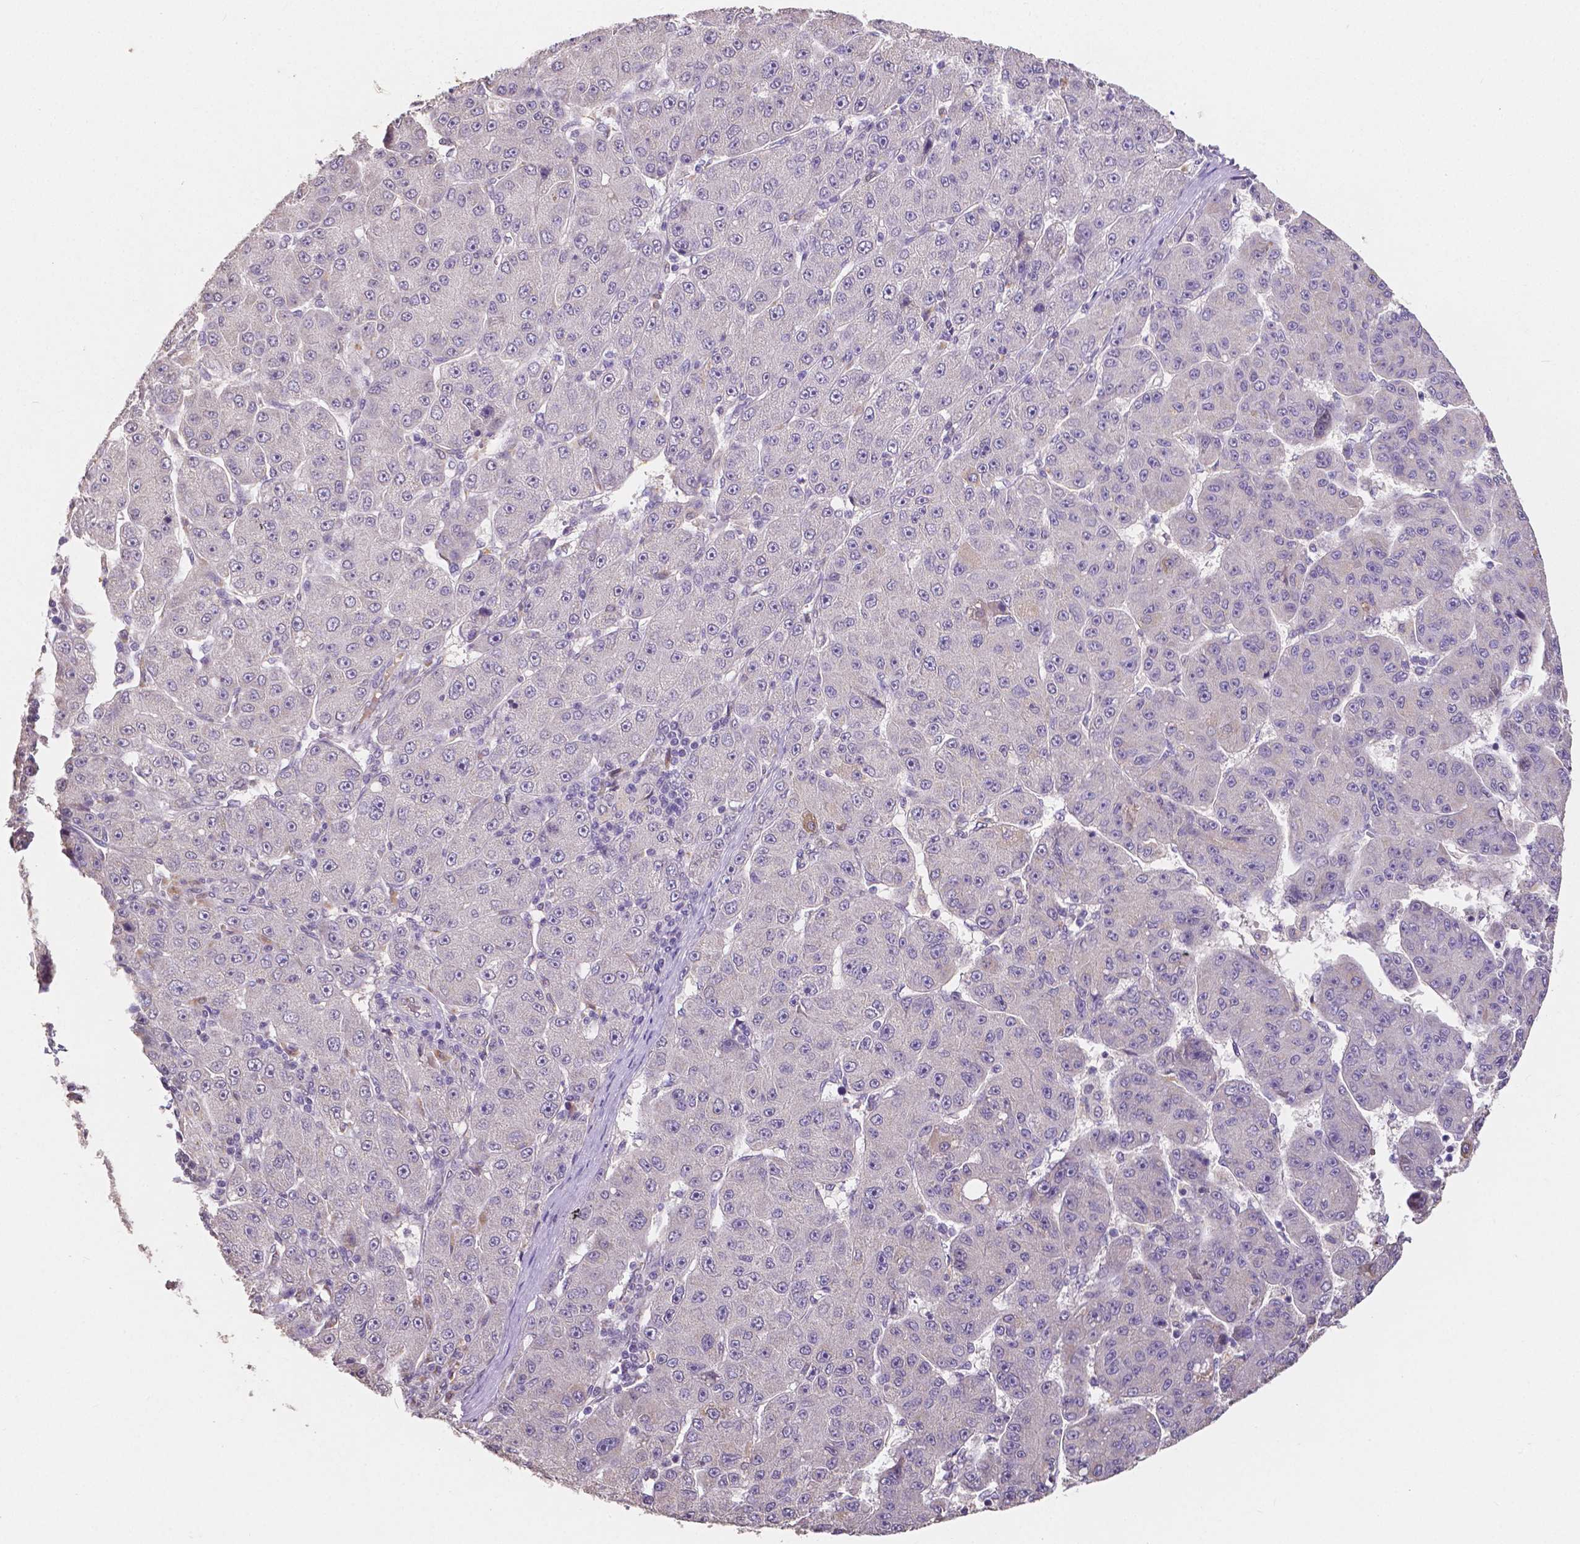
{"staining": {"intensity": "negative", "quantity": "none", "location": "none"}, "tissue": "liver cancer", "cell_type": "Tumor cells", "image_type": "cancer", "snomed": [{"axis": "morphology", "description": "Carcinoma, Hepatocellular, NOS"}, {"axis": "topography", "description": "Liver"}], "caption": "IHC micrograph of liver cancer (hepatocellular carcinoma) stained for a protein (brown), which reveals no positivity in tumor cells.", "gene": "ELAVL2", "patient": {"sex": "male", "age": 67}}